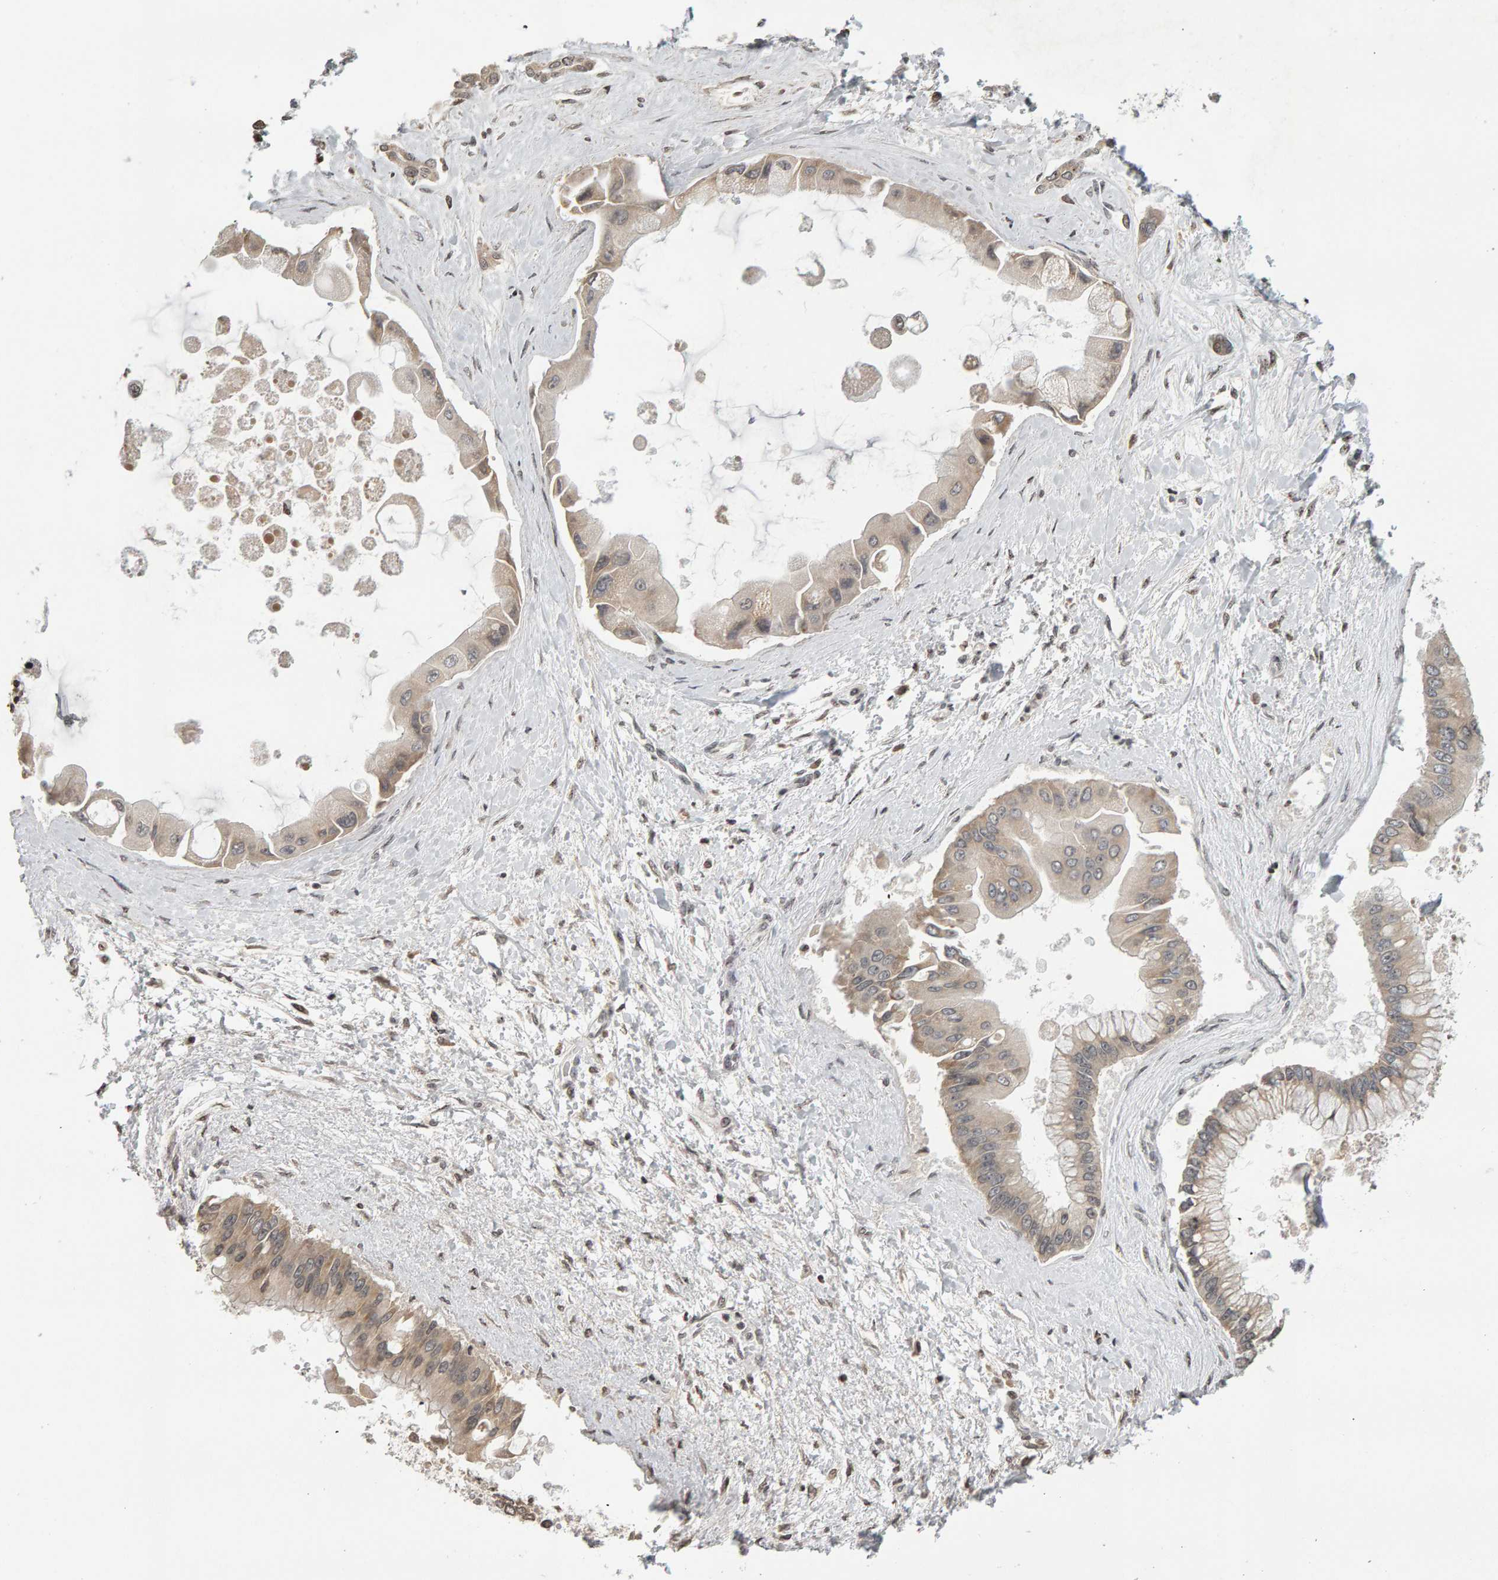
{"staining": {"intensity": "weak", "quantity": "<25%", "location": "cytoplasmic/membranous"}, "tissue": "liver cancer", "cell_type": "Tumor cells", "image_type": "cancer", "snomed": [{"axis": "morphology", "description": "Cholangiocarcinoma"}, {"axis": "topography", "description": "Liver"}], "caption": "DAB (3,3'-diaminobenzidine) immunohistochemical staining of human cholangiocarcinoma (liver) demonstrates no significant positivity in tumor cells.", "gene": "TRAM1", "patient": {"sex": "male", "age": 50}}